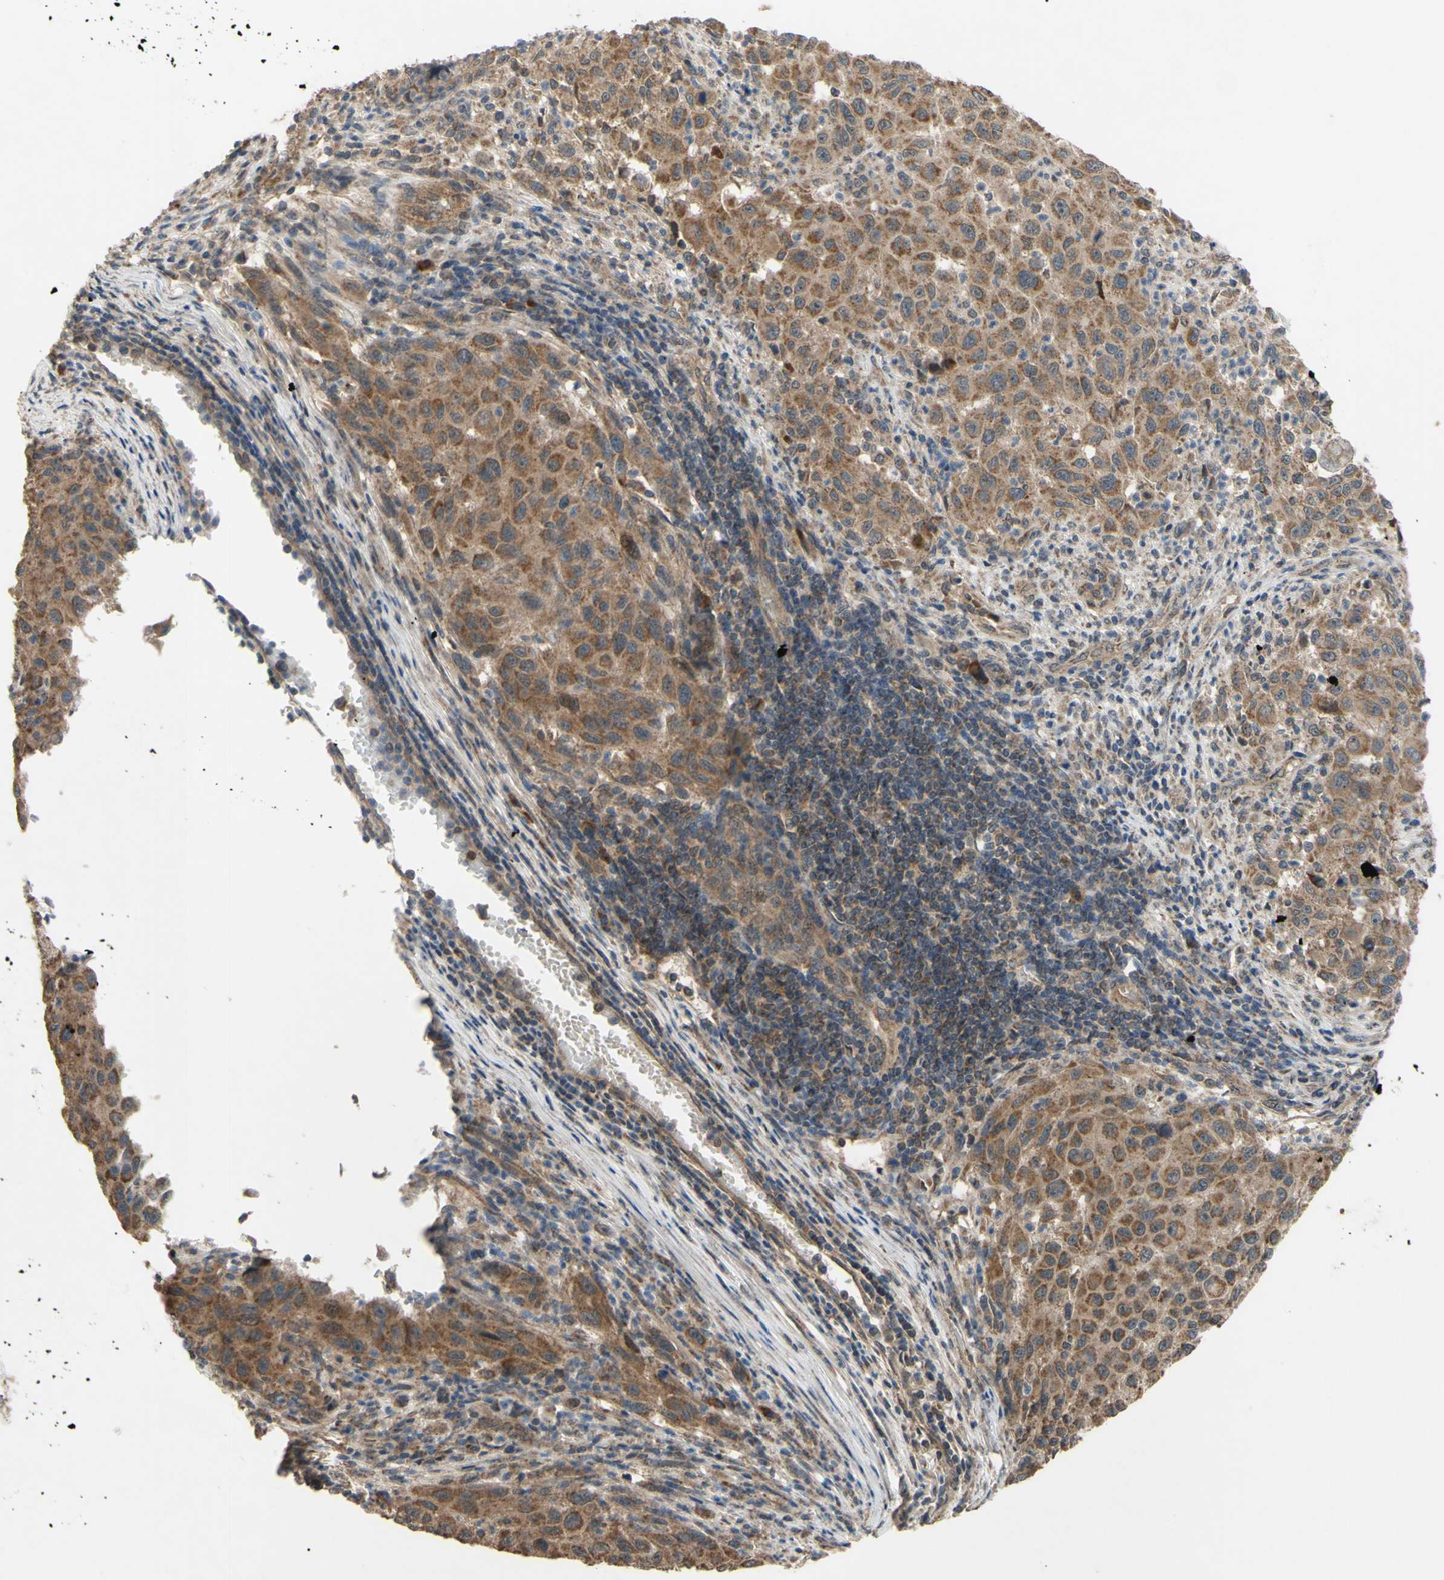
{"staining": {"intensity": "moderate", "quantity": ">75%", "location": "cytoplasmic/membranous"}, "tissue": "melanoma", "cell_type": "Tumor cells", "image_type": "cancer", "snomed": [{"axis": "morphology", "description": "Malignant melanoma, Metastatic site"}, {"axis": "topography", "description": "Lymph node"}], "caption": "Brown immunohistochemical staining in malignant melanoma (metastatic site) reveals moderate cytoplasmic/membranous positivity in about >75% of tumor cells.", "gene": "CD164", "patient": {"sex": "male", "age": 61}}